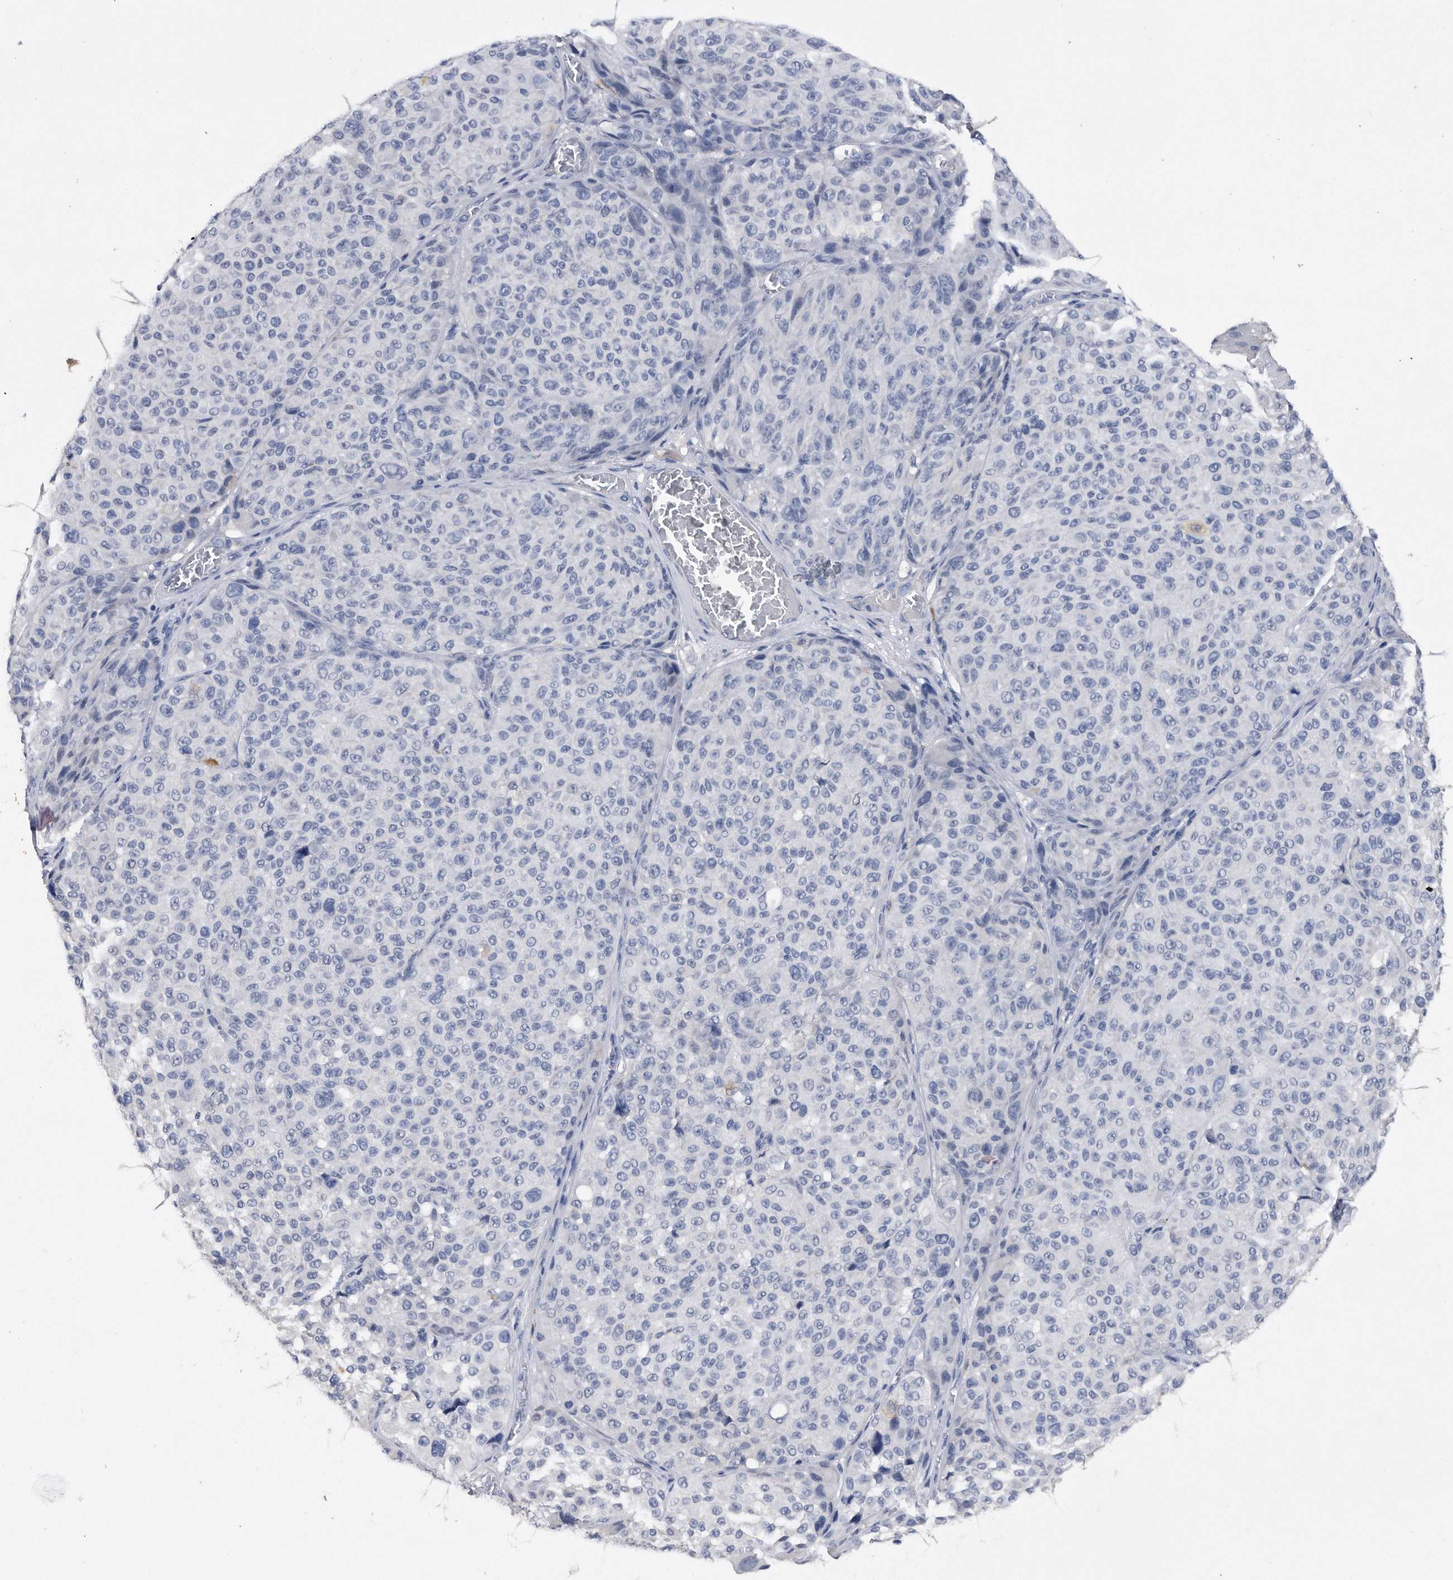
{"staining": {"intensity": "negative", "quantity": "none", "location": "none"}, "tissue": "melanoma", "cell_type": "Tumor cells", "image_type": "cancer", "snomed": [{"axis": "morphology", "description": "Malignant melanoma, NOS"}, {"axis": "topography", "description": "Skin"}], "caption": "Immunohistochemistry of malignant melanoma demonstrates no expression in tumor cells.", "gene": "ASNS", "patient": {"sex": "male", "age": 83}}